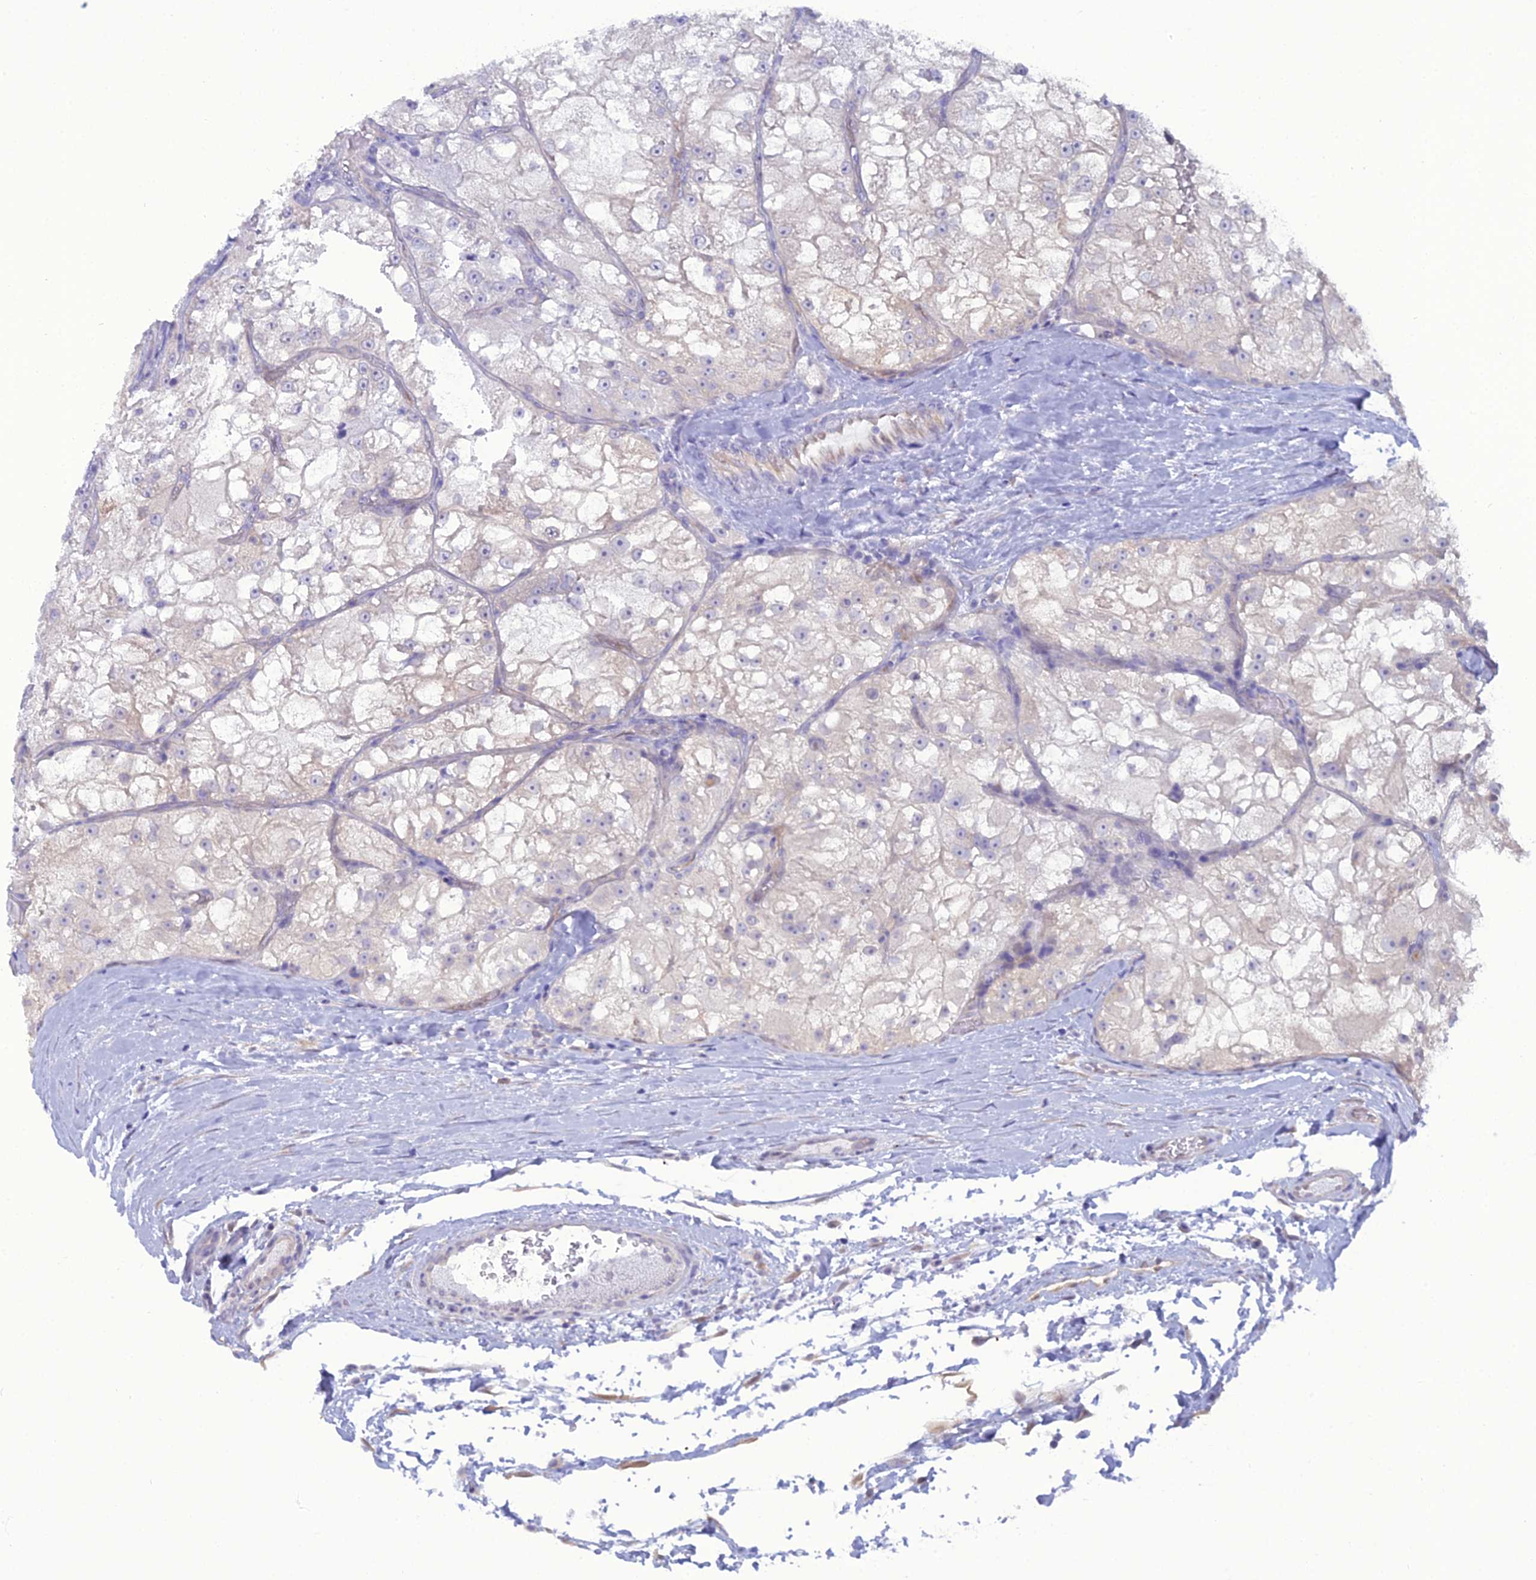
{"staining": {"intensity": "negative", "quantity": "none", "location": "none"}, "tissue": "renal cancer", "cell_type": "Tumor cells", "image_type": "cancer", "snomed": [{"axis": "morphology", "description": "Adenocarcinoma, NOS"}, {"axis": "topography", "description": "Kidney"}], "caption": "Micrograph shows no significant protein staining in tumor cells of renal adenocarcinoma. The staining is performed using DAB (3,3'-diaminobenzidine) brown chromogen with nuclei counter-stained in using hematoxylin.", "gene": "GNPNAT1", "patient": {"sex": "female", "age": 72}}